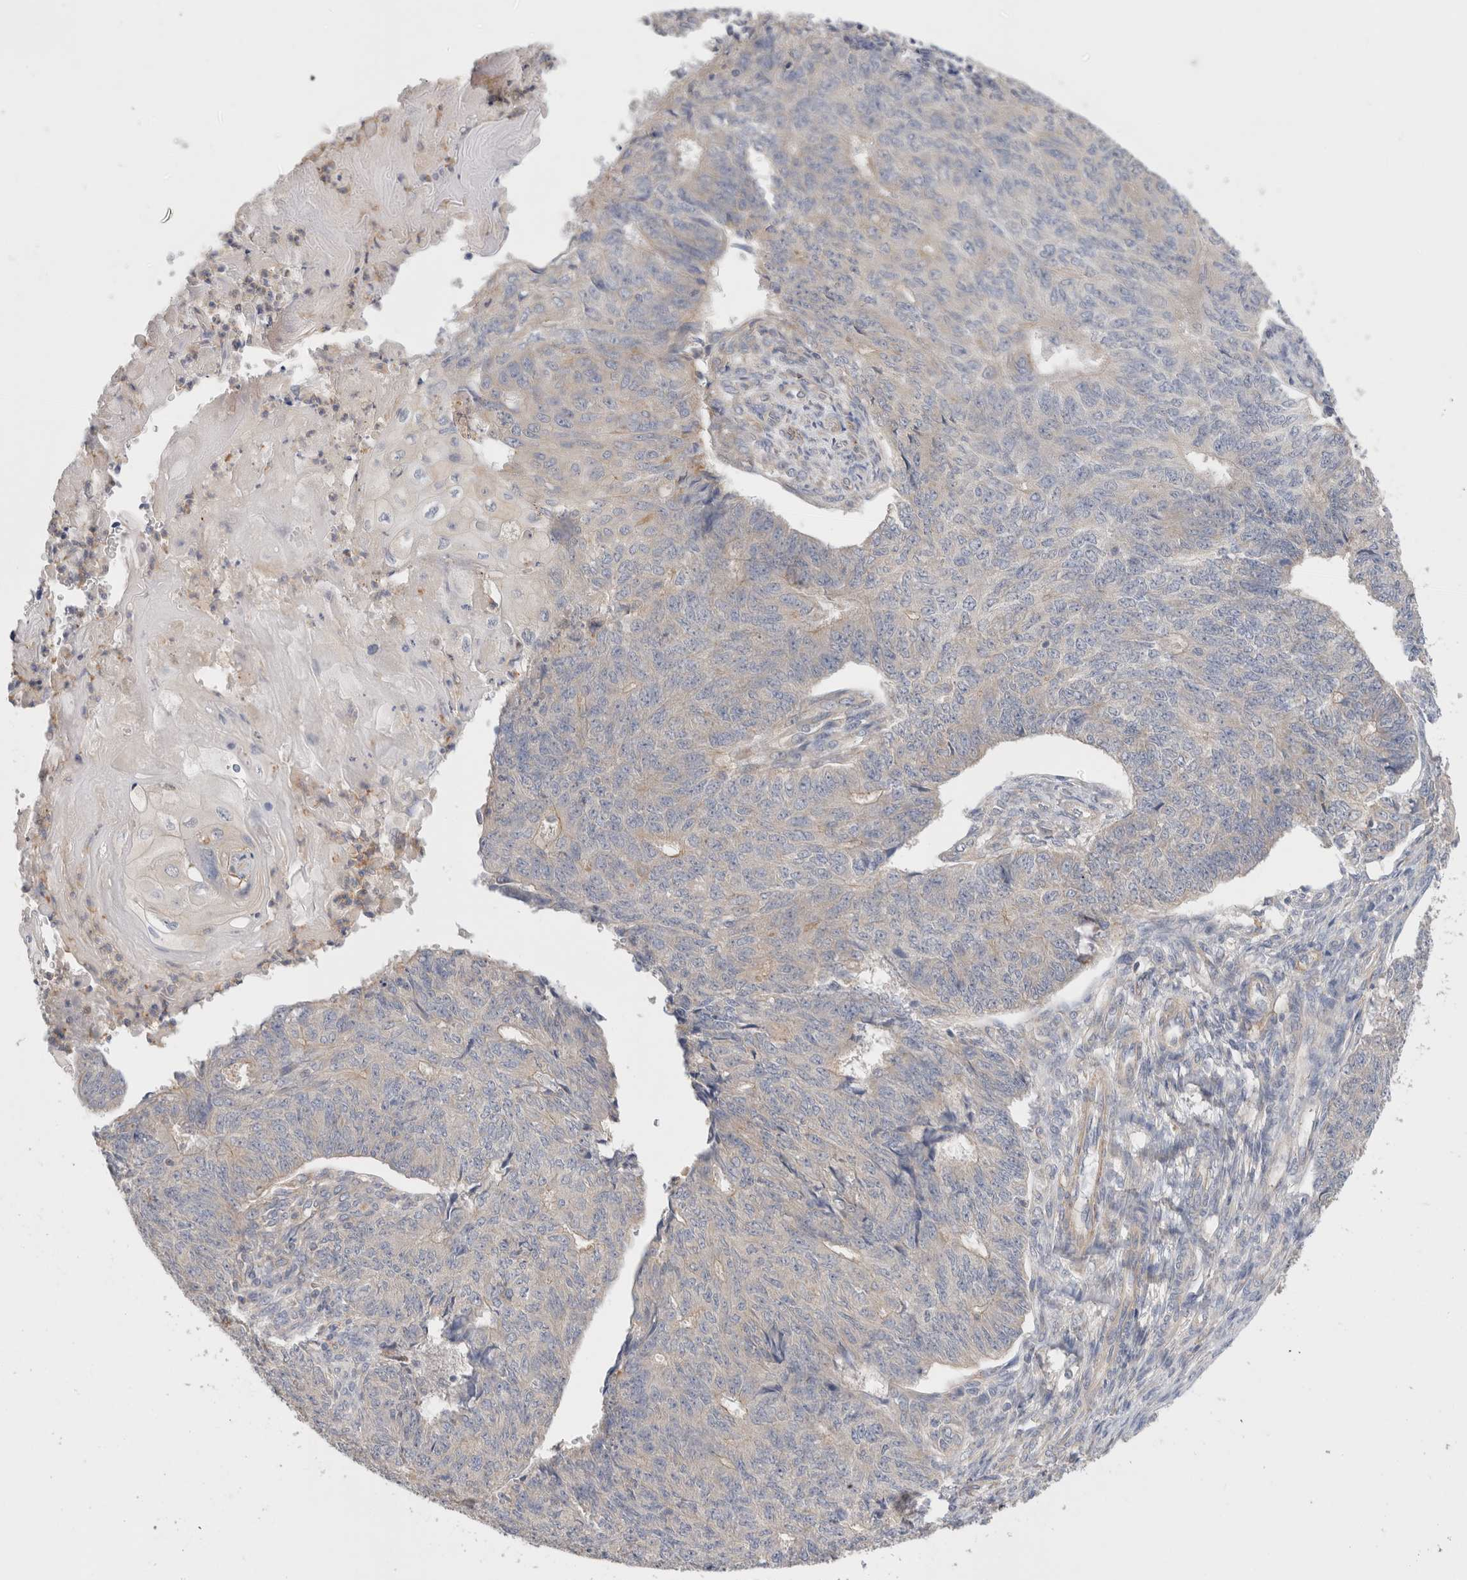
{"staining": {"intensity": "negative", "quantity": "none", "location": "none"}, "tissue": "endometrial cancer", "cell_type": "Tumor cells", "image_type": "cancer", "snomed": [{"axis": "morphology", "description": "Adenocarcinoma, NOS"}, {"axis": "topography", "description": "Endometrium"}], "caption": "Tumor cells are negative for protein expression in human endometrial adenocarcinoma.", "gene": "SGK3", "patient": {"sex": "female", "age": 32}}